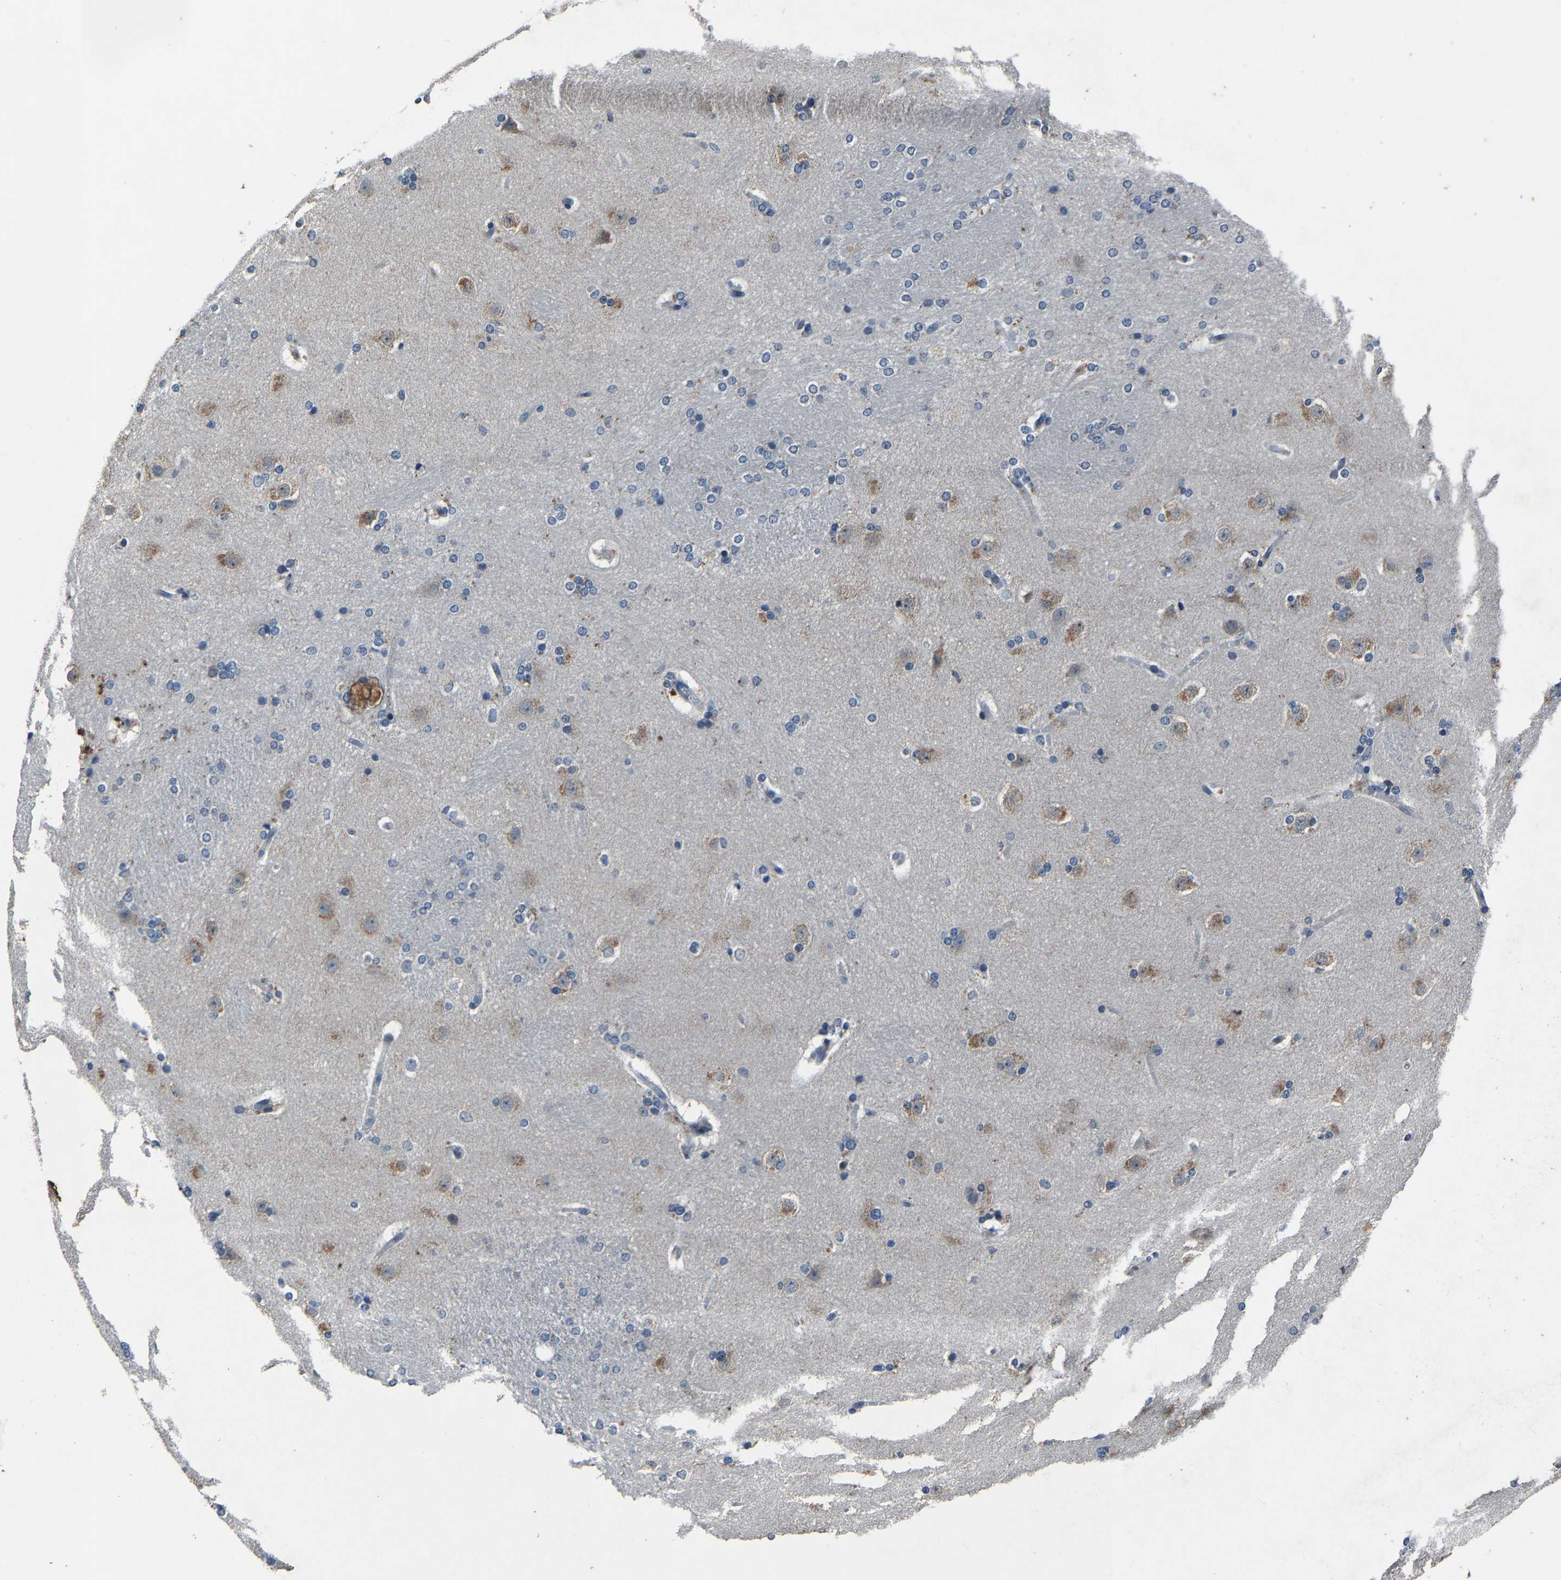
{"staining": {"intensity": "moderate", "quantity": "<25%", "location": "cytoplasmic/membranous"}, "tissue": "caudate", "cell_type": "Glial cells", "image_type": "normal", "snomed": [{"axis": "morphology", "description": "Normal tissue, NOS"}, {"axis": "topography", "description": "Lateral ventricle wall"}], "caption": "High-magnification brightfield microscopy of benign caudate stained with DAB (3,3'-diaminobenzidine) (brown) and counterstained with hematoxylin (blue). glial cells exhibit moderate cytoplasmic/membranous positivity is seen in about<25% of cells. The staining was performed using DAB (3,3'-diaminobenzidine), with brown indicating positive protein expression. Nuclei are stained blue with hematoxylin.", "gene": "PCNX2", "patient": {"sex": "female", "age": 19}}